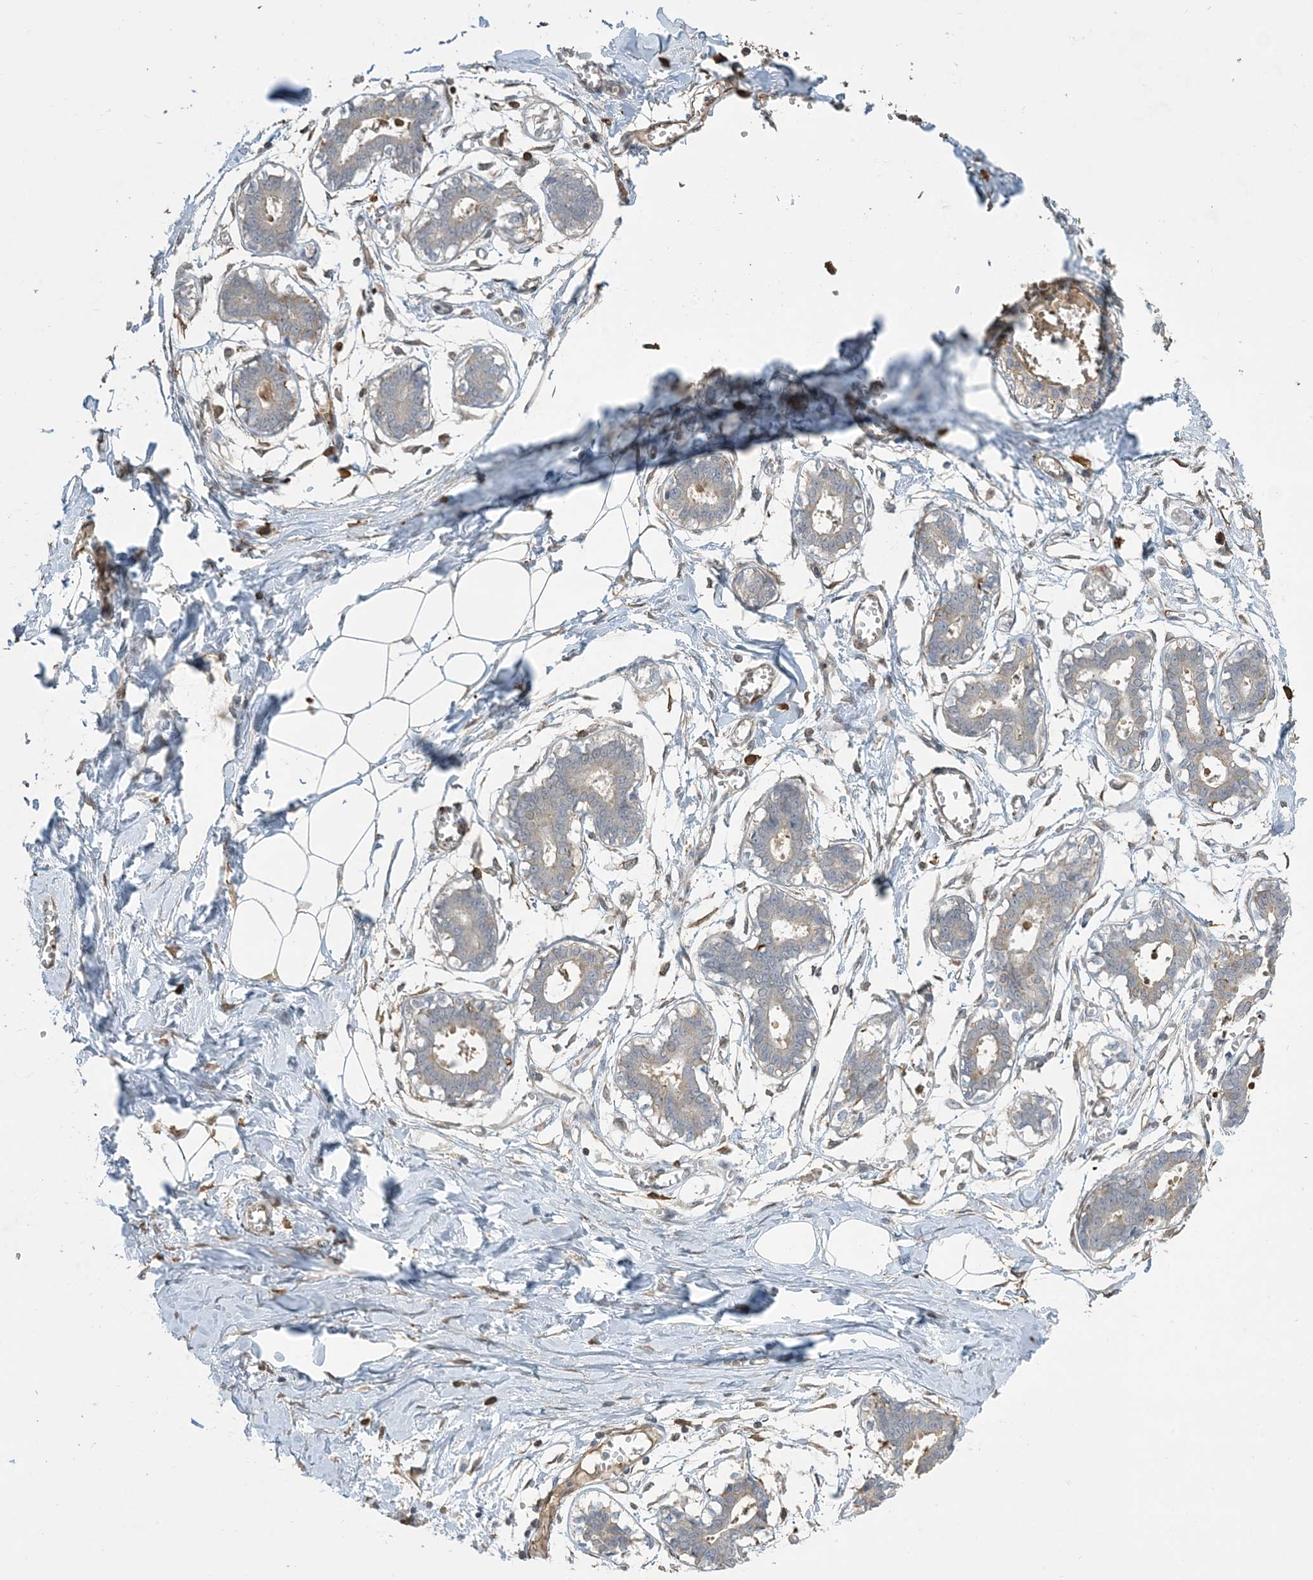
{"staining": {"intensity": "negative", "quantity": "none", "location": "none"}, "tissue": "breast", "cell_type": "Adipocytes", "image_type": "normal", "snomed": [{"axis": "morphology", "description": "Normal tissue, NOS"}, {"axis": "topography", "description": "Breast"}], "caption": "This is a micrograph of immunohistochemistry staining of normal breast, which shows no expression in adipocytes.", "gene": "TMSB4X", "patient": {"sex": "female", "age": 27}}